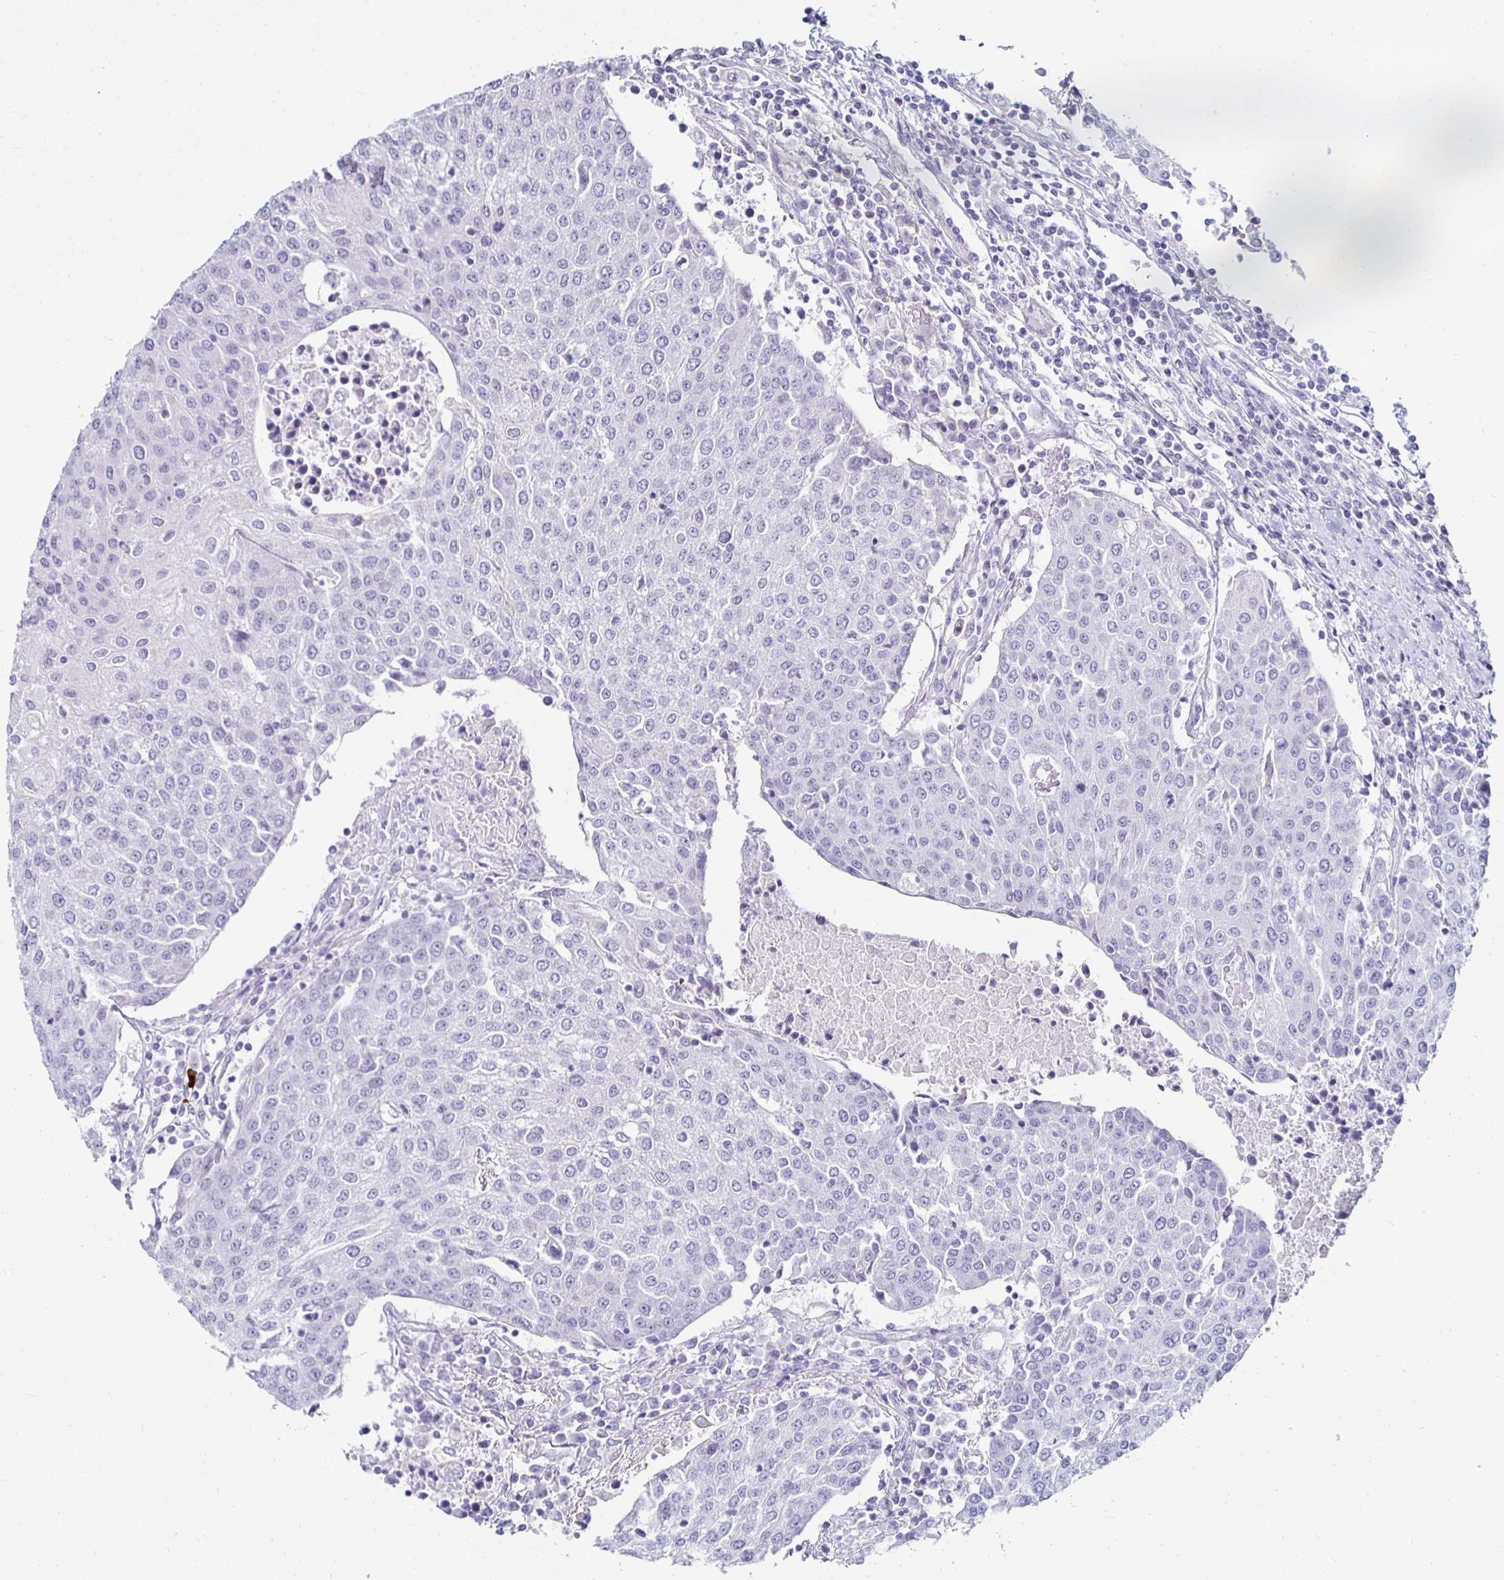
{"staining": {"intensity": "negative", "quantity": "none", "location": "none"}, "tissue": "urothelial cancer", "cell_type": "Tumor cells", "image_type": "cancer", "snomed": [{"axis": "morphology", "description": "Urothelial carcinoma, High grade"}, {"axis": "topography", "description": "Urinary bladder"}], "caption": "A histopathology image of human high-grade urothelial carcinoma is negative for staining in tumor cells. The staining is performed using DAB (3,3'-diaminobenzidine) brown chromogen with nuclei counter-stained in using hematoxylin.", "gene": "KCNQ2", "patient": {"sex": "female", "age": 85}}